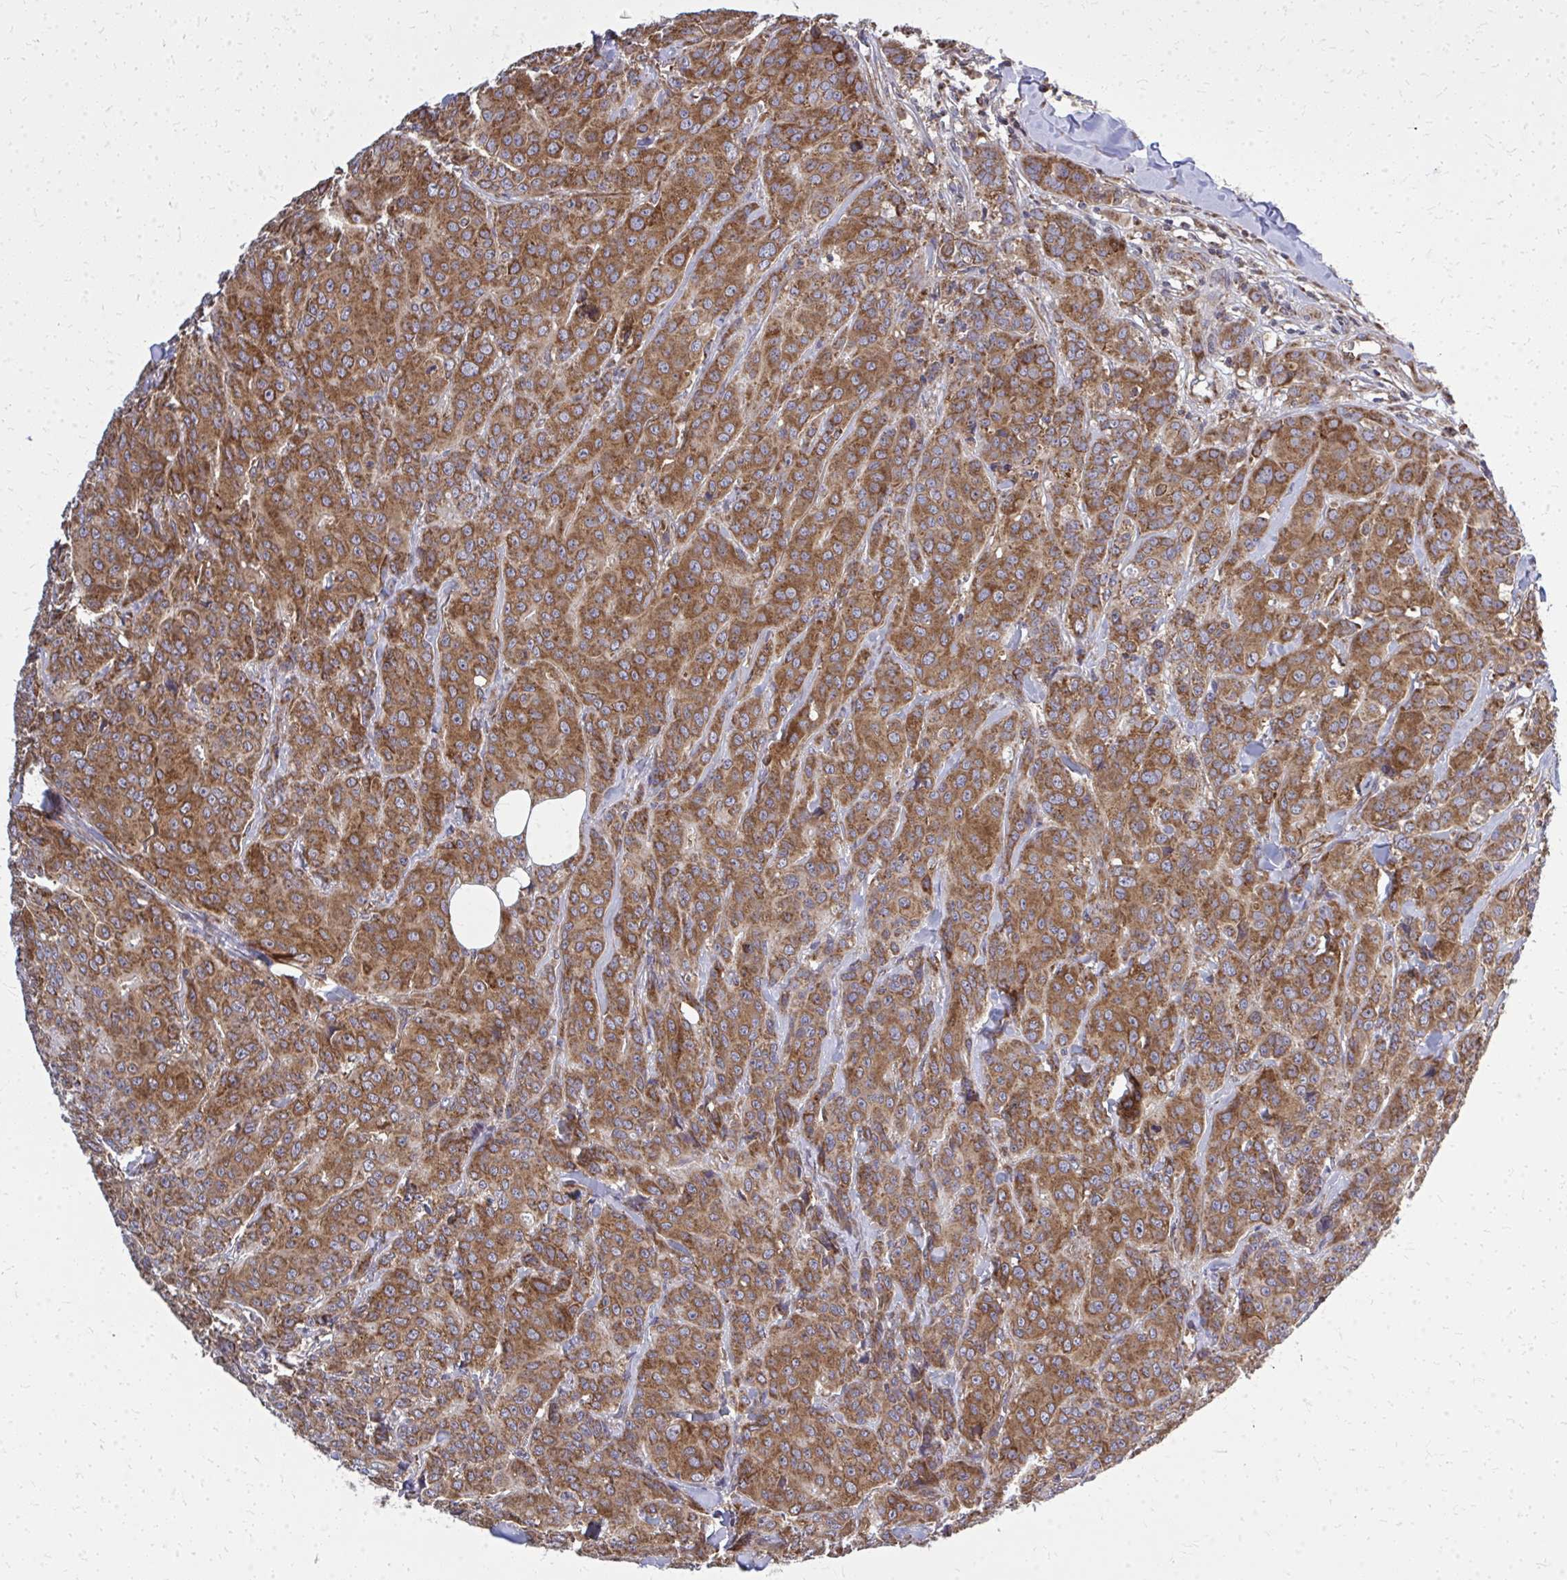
{"staining": {"intensity": "moderate", "quantity": ">75%", "location": "cytoplasmic/membranous"}, "tissue": "breast cancer", "cell_type": "Tumor cells", "image_type": "cancer", "snomed": [{"axis": "morphology", "description": "Normal tissue, NOS"}, {"axis": "morphology", "description": "Duct carcinoma"}, {"axis": "topography", "description": "Breast"}], "caption": "Immunohistochemistry of breast cancer (intraductal carcinoma) demonstrates medium levels of moderate cytoplasmic/membranous positivity in about >75% of tumor cells.", "gene": "PDK4", "patient": {"sex": "female", "age": 43}}